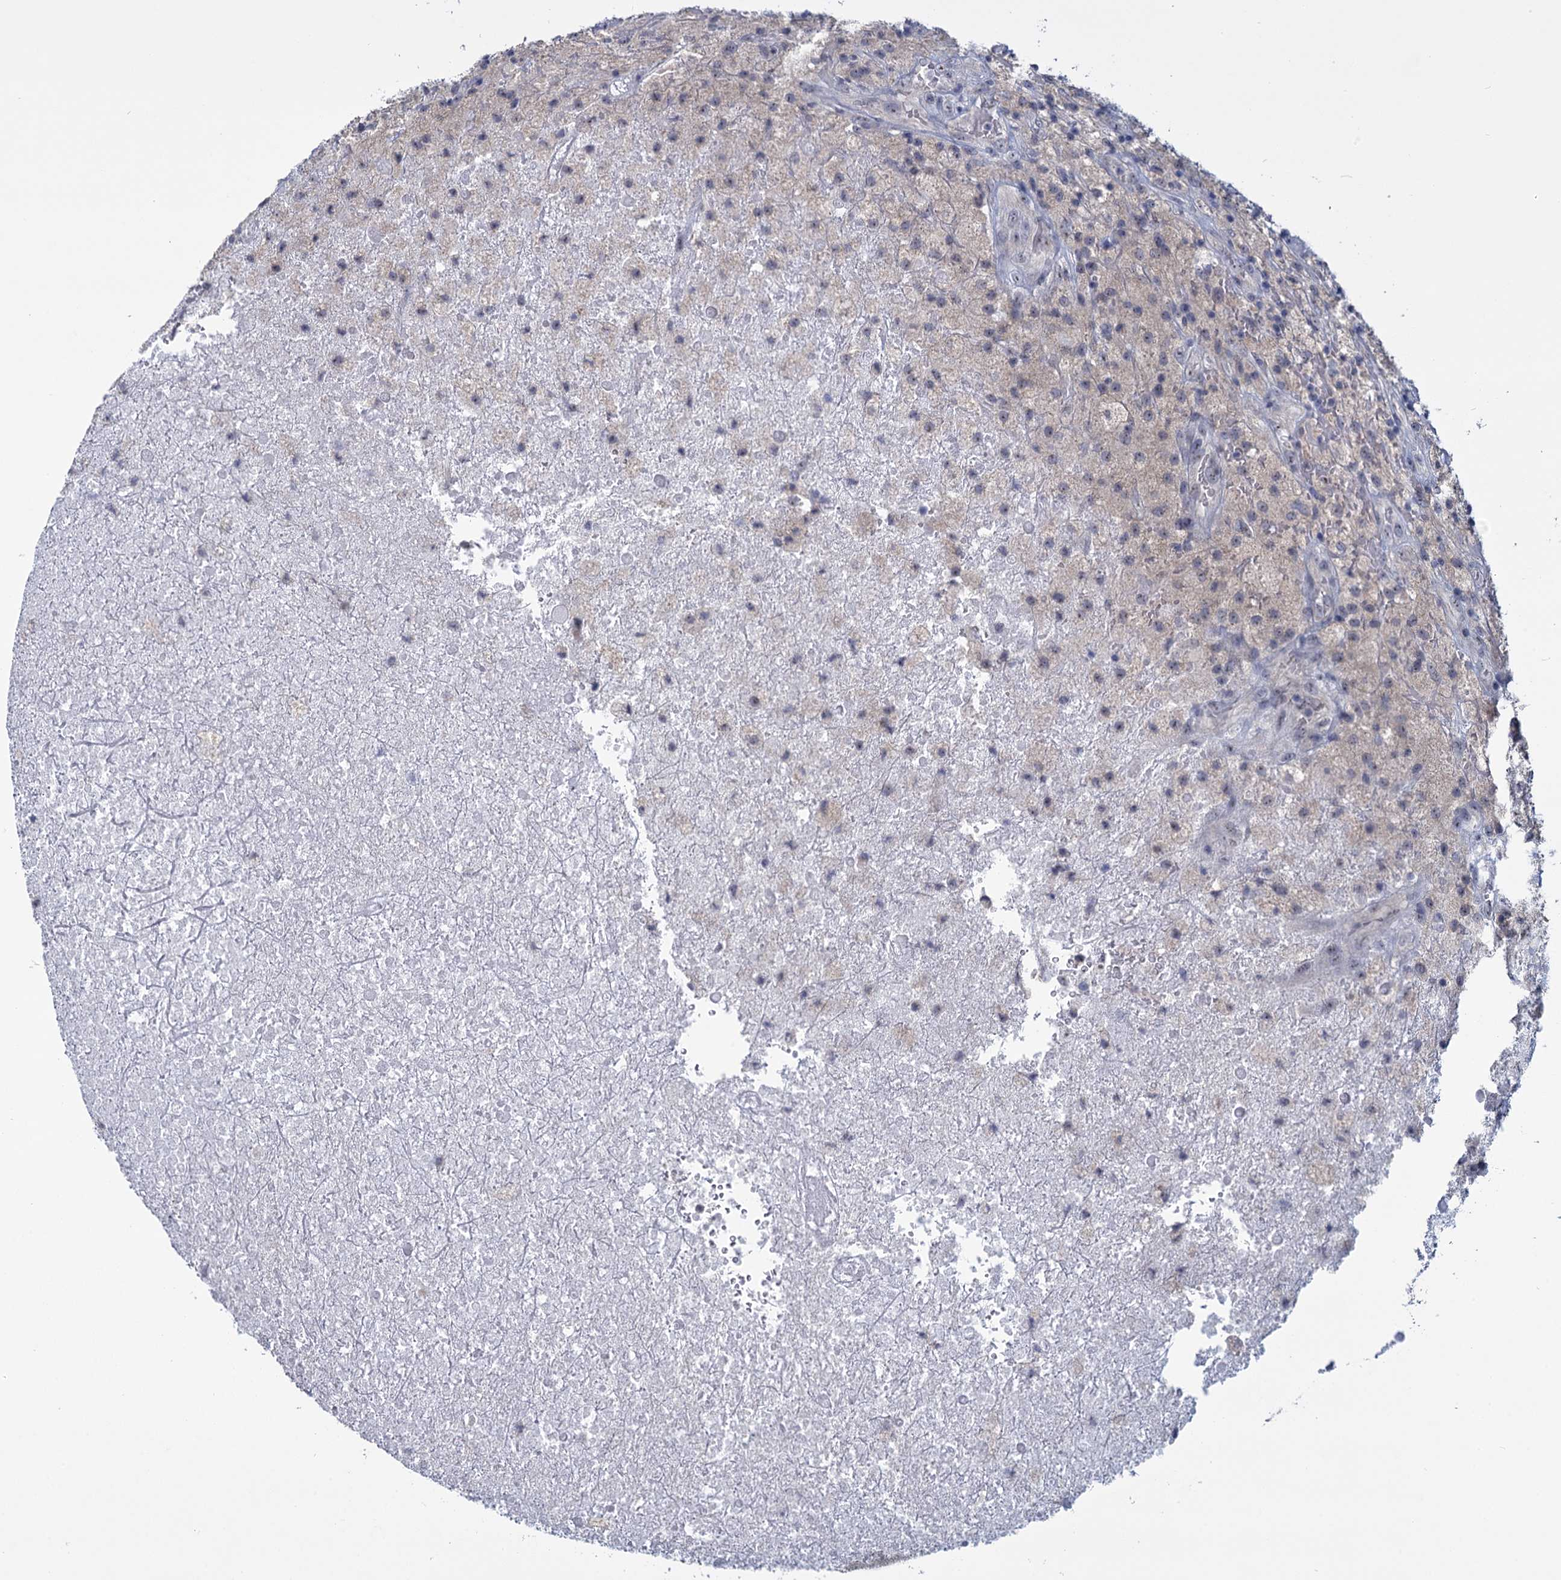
{"staining": {"intensity": "negative", "quantity": "none", "location": "none"}, "tissue": "glioma", "cell_type": "Tumor cells", "image_type": "cancer", "snomed": [{"axis": "morphology", "description": "Glioma, malignant, High grade"}, {"axis": "topography", "description": "Brain"}], "caption": "DAB (3,3'-diaminobenzidine) immunohistochemical staining of malignant glioma (high-grade) displays no significant positivity in tumor cells. (DAB immunohistochemistry (IHC), high magnification).", "gene": "SFN", "patient": {"sex": "male", "age": 69}}